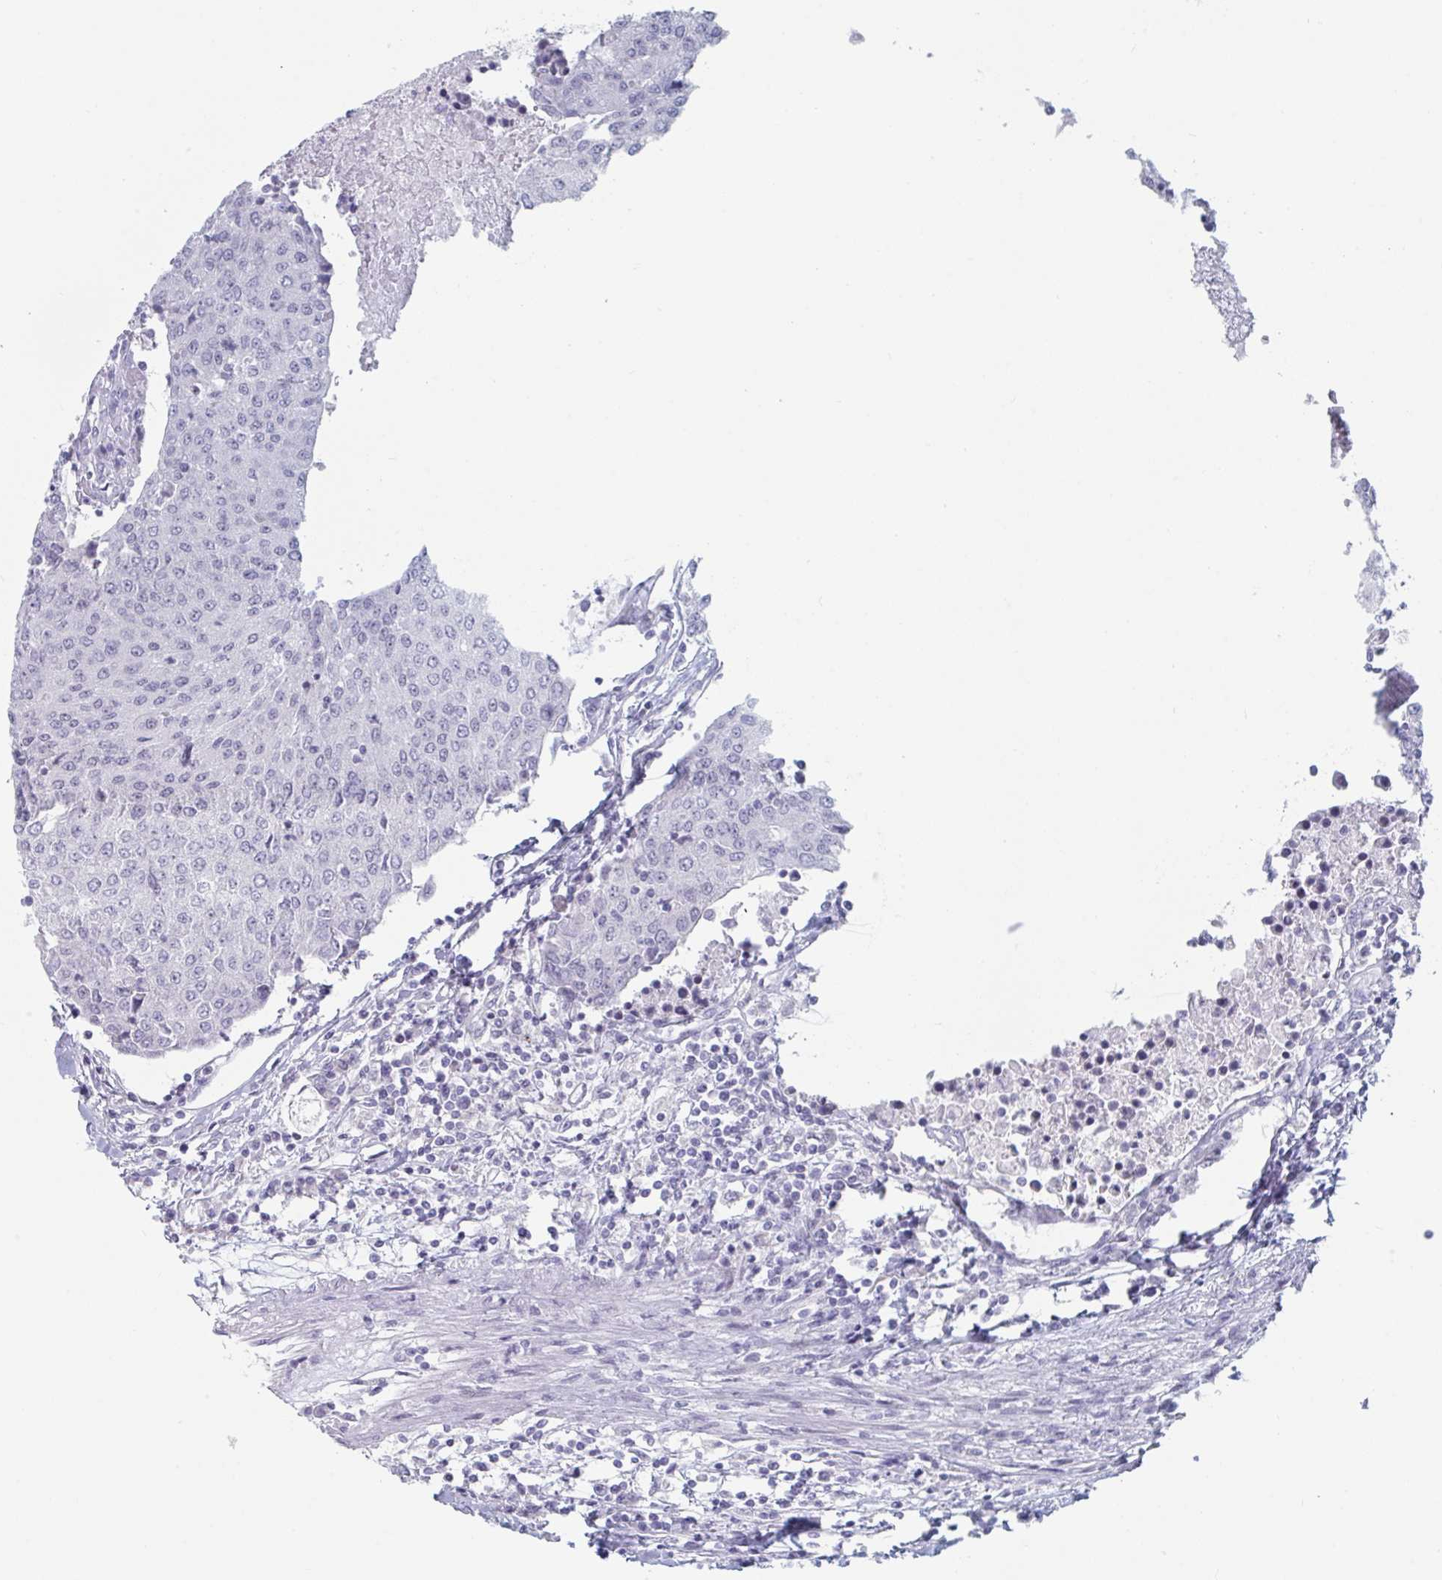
{"staining": {"intensity": "negative", "quantity": "none", "location": "none"}, "tissue": "urothelial cancer", "cell_type": "Tumor cells", "image_type": "cancer", "snomed": [{"axis": "morphology", "description": "Urothelial carcinoma, High grade"}, {"axis": "topography", "description": "Urinary bladder"}], "caption": "Human urothelial cancer stained for a protein using immunohistochemistry demonstrates no positivity in tumor cells.", "gene": "NR1H2", "patient": {"sex": "female", "age": 85}}